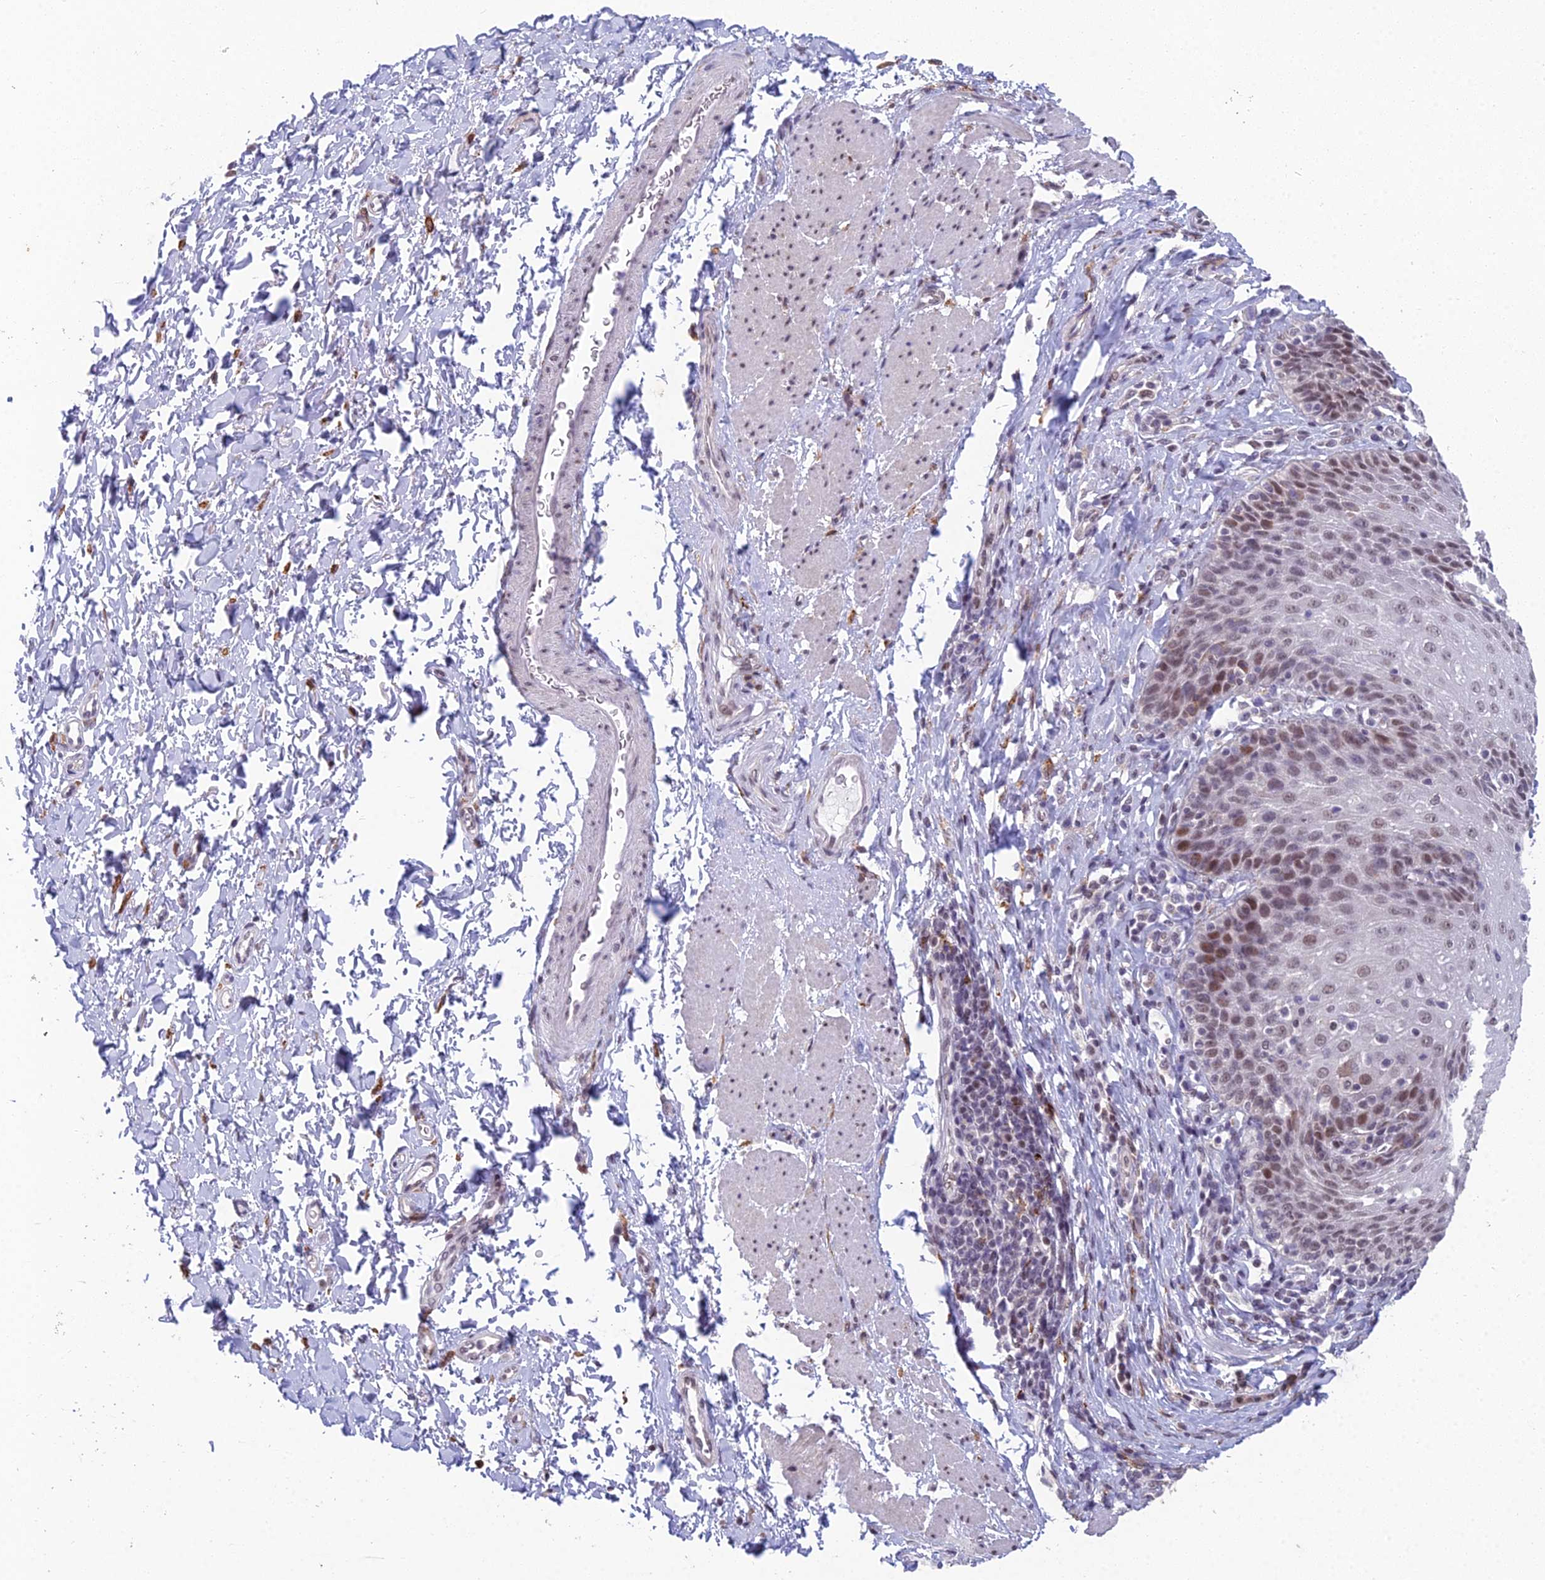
{"staining": {"intensity": "moderate", "quantity": ">75%", "location": "nuclear"}, "tissue": "esophagus", "cell_type": "Squamous epithelial cells", "image_type": "normal", "snomed": [{"axis": "morphology", "description": "Normal tissue, NOS"}, {"axis": "topography", "description": "Esophagus"}], "caption": "Benign esophagus was stained to show a protein in brown. There is medium levels of moderate nuclear positivity in about >75% of squamous epithelial cells. The staining was performed using DAB (3,3'-diaminobenzidine) to visualize the protein expression in brown, while the nuclei were stained in blue with hematoxylin (Magnification: 20x).", "gene": "ABHD17A", "patient": {"sex": "female", "age": 61}}